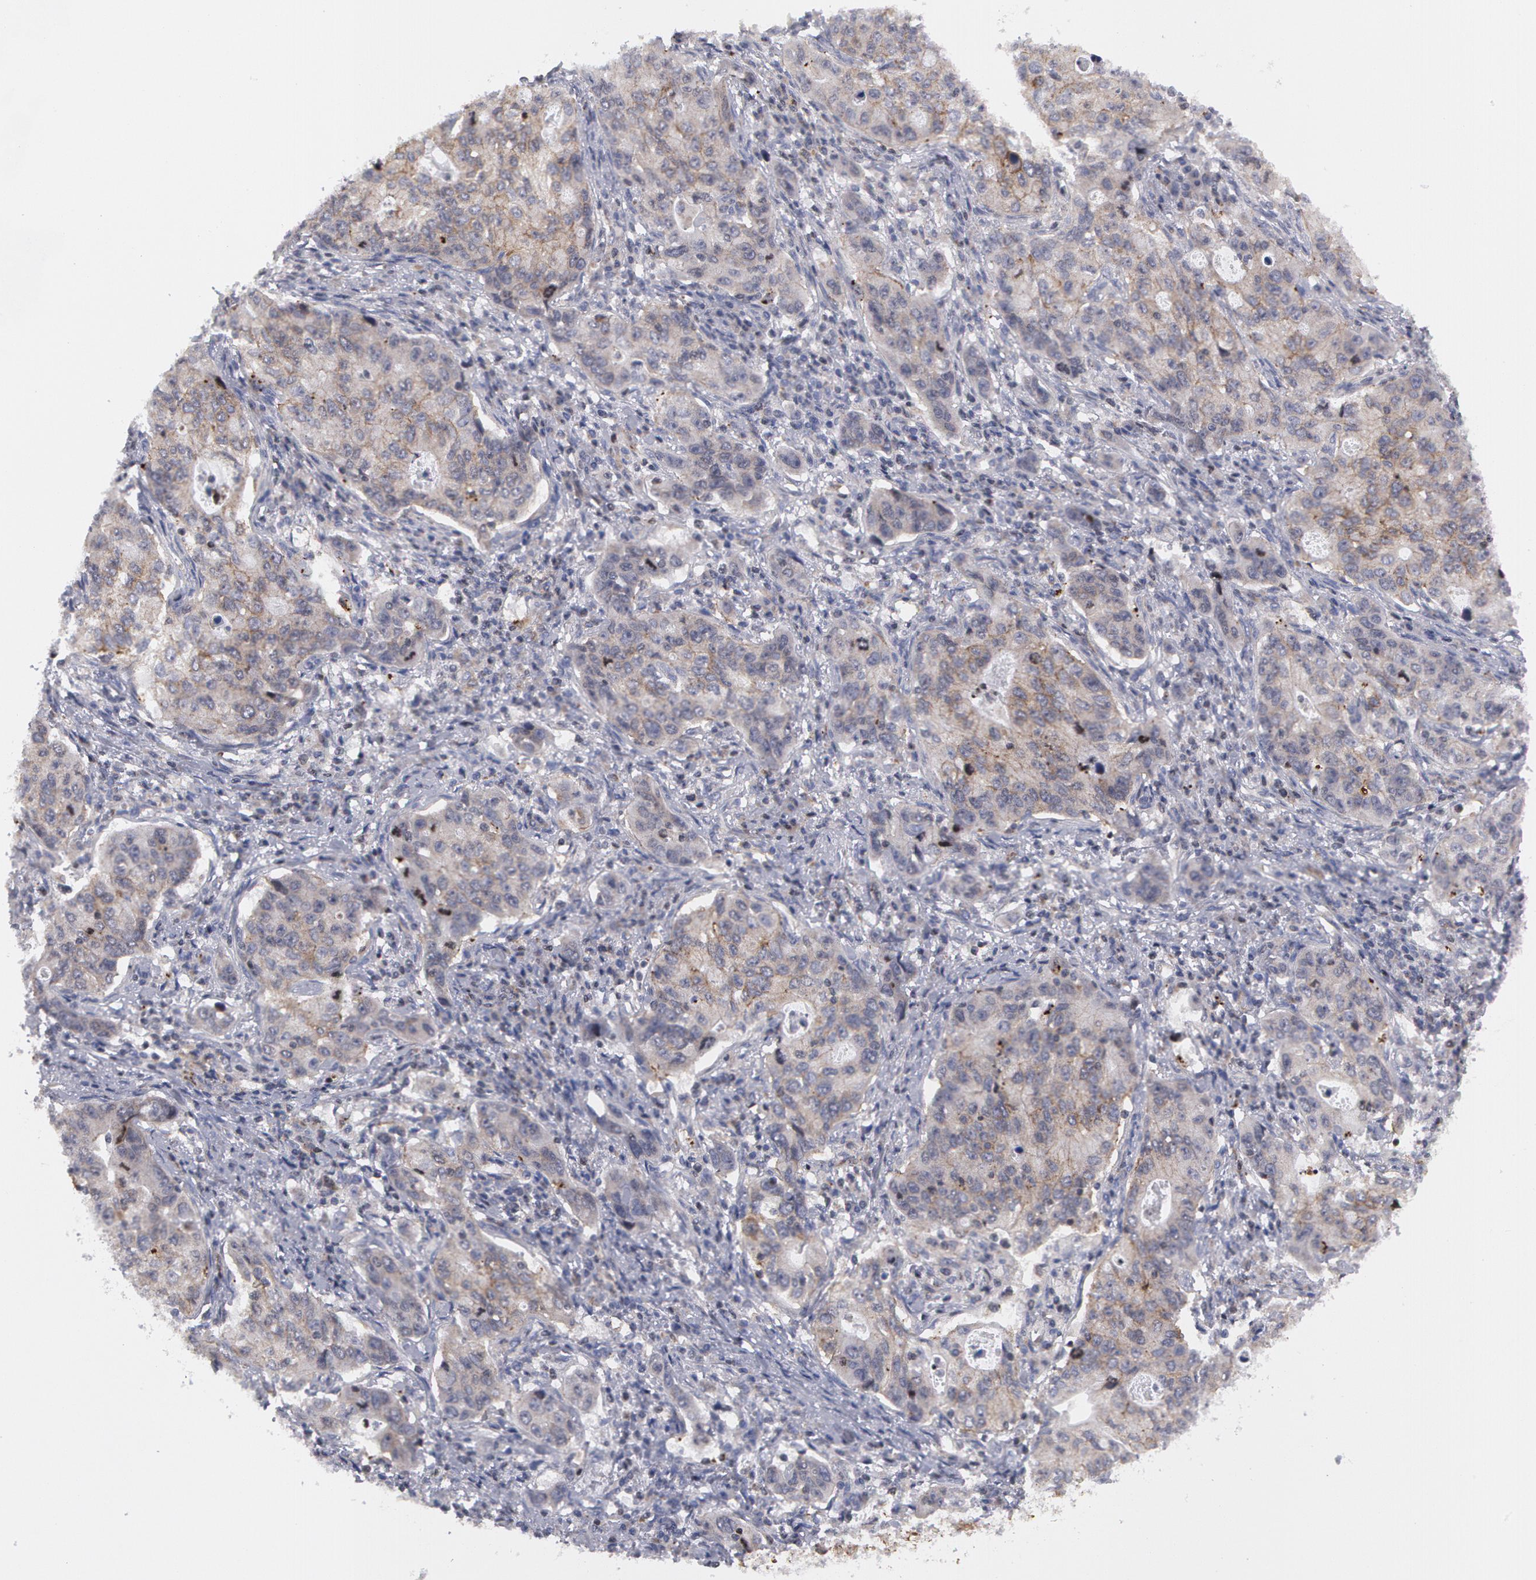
{"staining": {"intensity": "weak", "quantity": "25%-75%", "location": "cytoplasmic/membranous"}, "tissue": "stomach cancer", "cell_type": "Tumor cells", "image_type": "cancer", "snomed": [{"axis": "morphology", "description": "Adenocarcinoma, NOS"}, {"axis": "topography", "description": "Esophagus"}, {"axis": "topography", "description": "Stomach"}], "caption": "DAB immunohistochemical staining of human adenocarcinoma (stomach) demonstrates weak cytoplasmic/membranous protein positivity in approximately 25%-75% of tumor cells.", "gene": "ERBB2", "patient": {"sex": "male", "age": 74}}